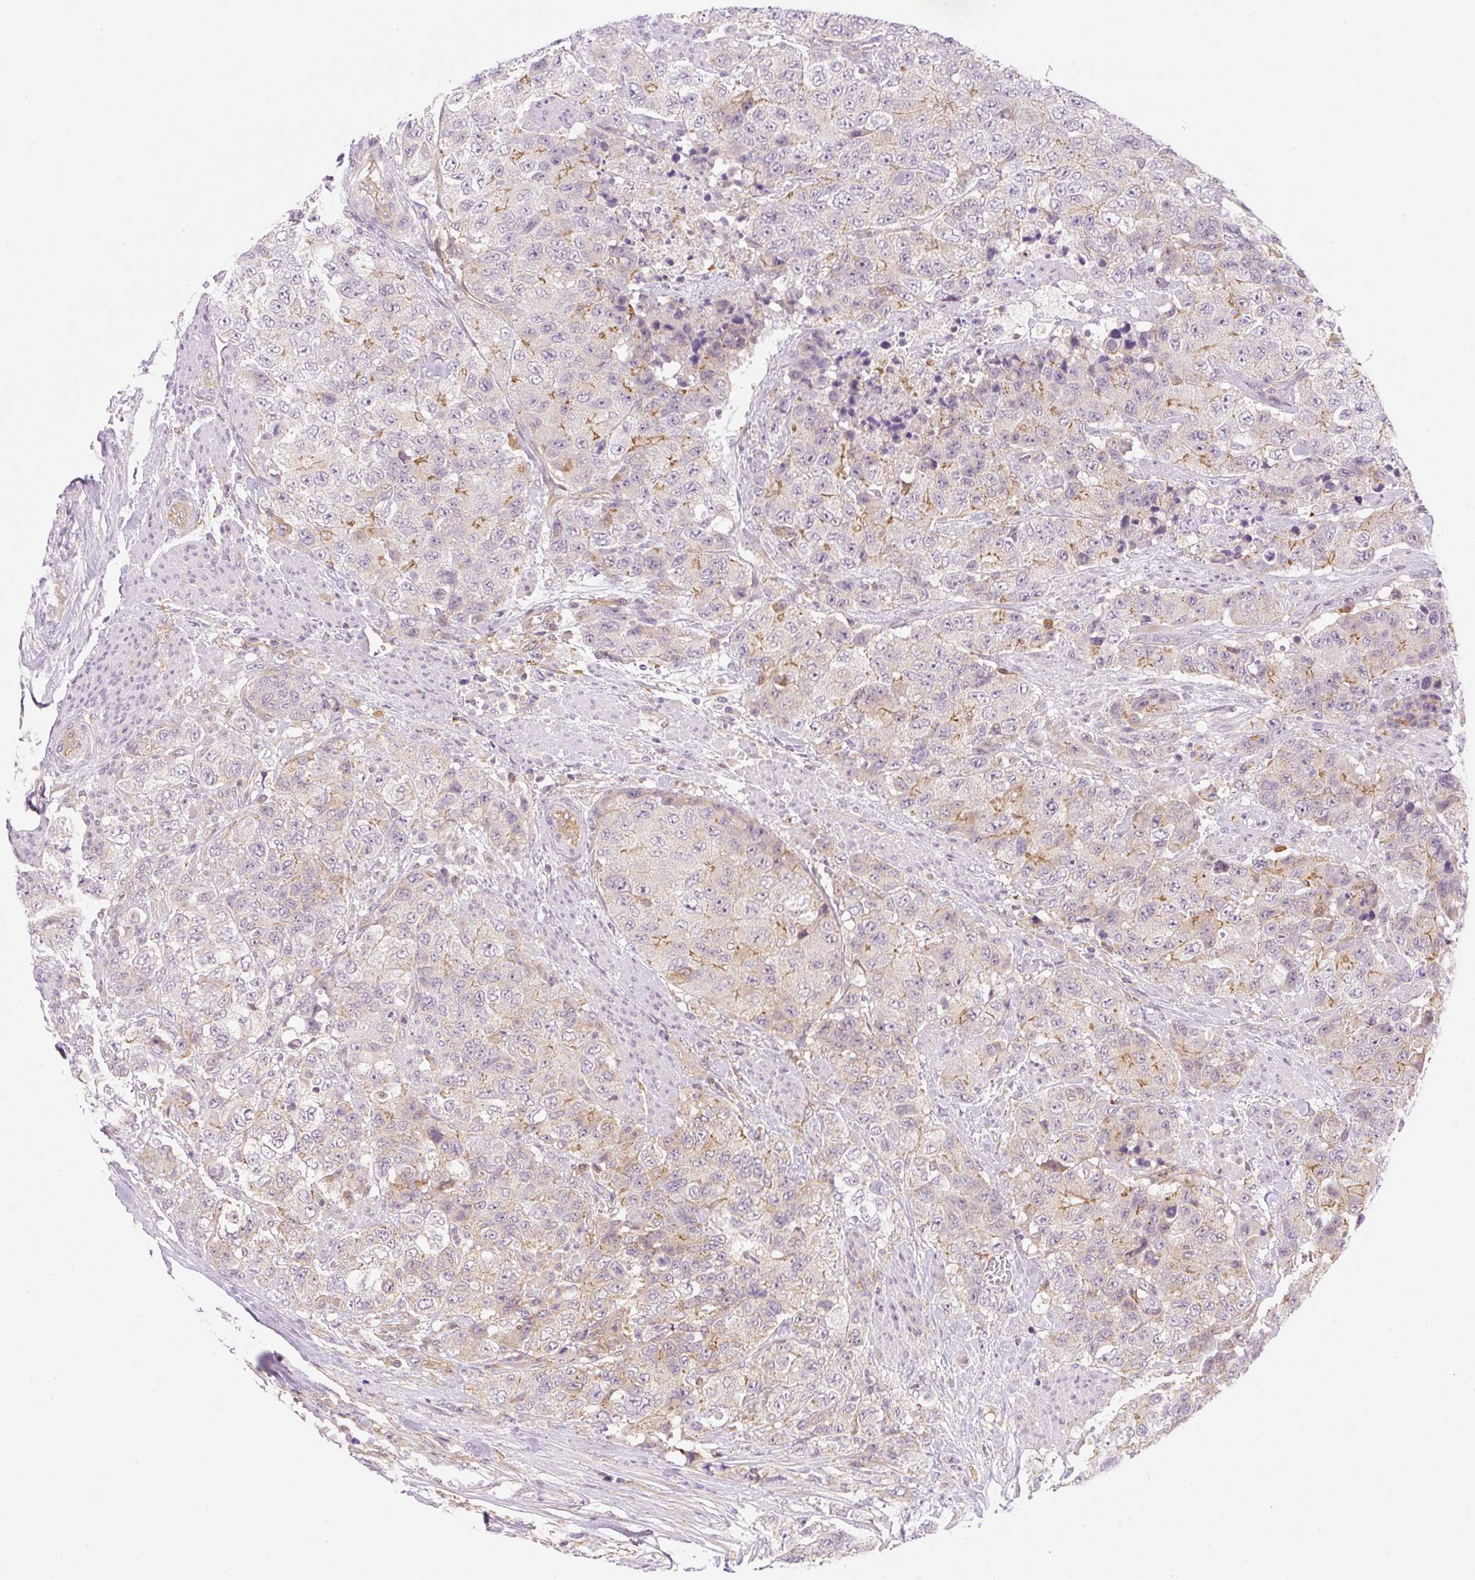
{"staining": {"intensity": "weak", "quantity": "<25%", "location": "cytoplasmic/membranous"}, "tissue": "urothelial cancer", "cell_type": "Tumor cells", "image_type": "cancer", "snomed": [{"axis": "morphology", "description": "Urothelial carcinoma, High grade"}, {"axis": "topography", "description": "Urinary bladder"}], "caption": "DAB immunohistochemical staining of human urothelial carcinoma (high-grade) displays no significant positivity in tumor cells.", "gene": "OMA1", "patient": {"sex": "female", "age": 78}}